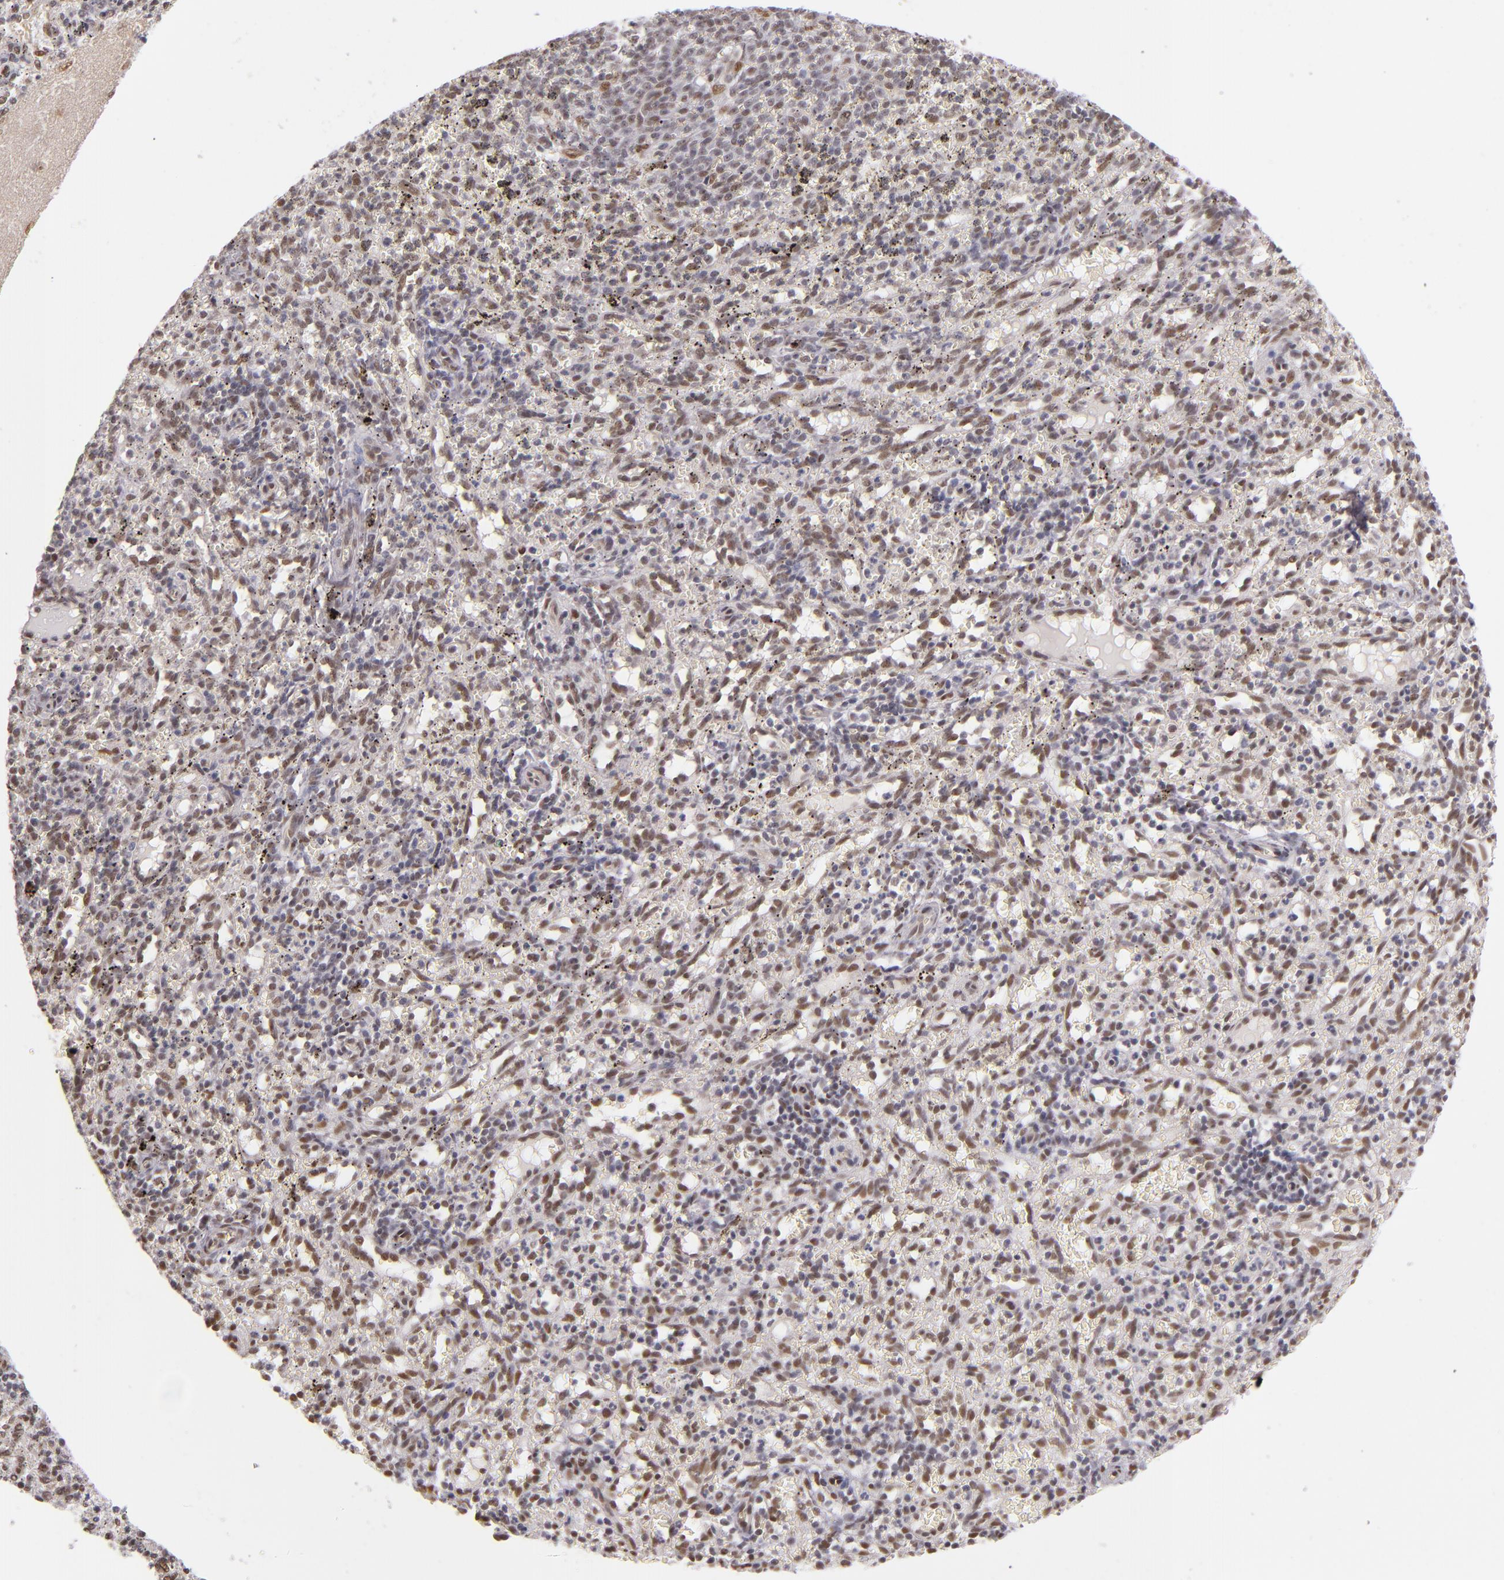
{"staining": {"intensity": "weak", "quantity": "25%-75%", "location": "nuclear"}, "tissue": "spleen", "cell_type": "Cells in red pulp", "image_type": "normal", "snomed": [{"axis": "morphology", "description": "Normal tissue, NOS"}, {"axis": "topography", "description": "Spleen"}], "caption": "Immunohistochemical staining of normal spleen shows low levels of weak nuclear staining in approximately 25%-75% of cells in red pulp. The protein is stained brown, and the nuclei are stained in blue (DAB IHC with brightfield microscopy, high magnification).", "gene": "NCOR2", "patient": {"sex": "female", "age": 10}}